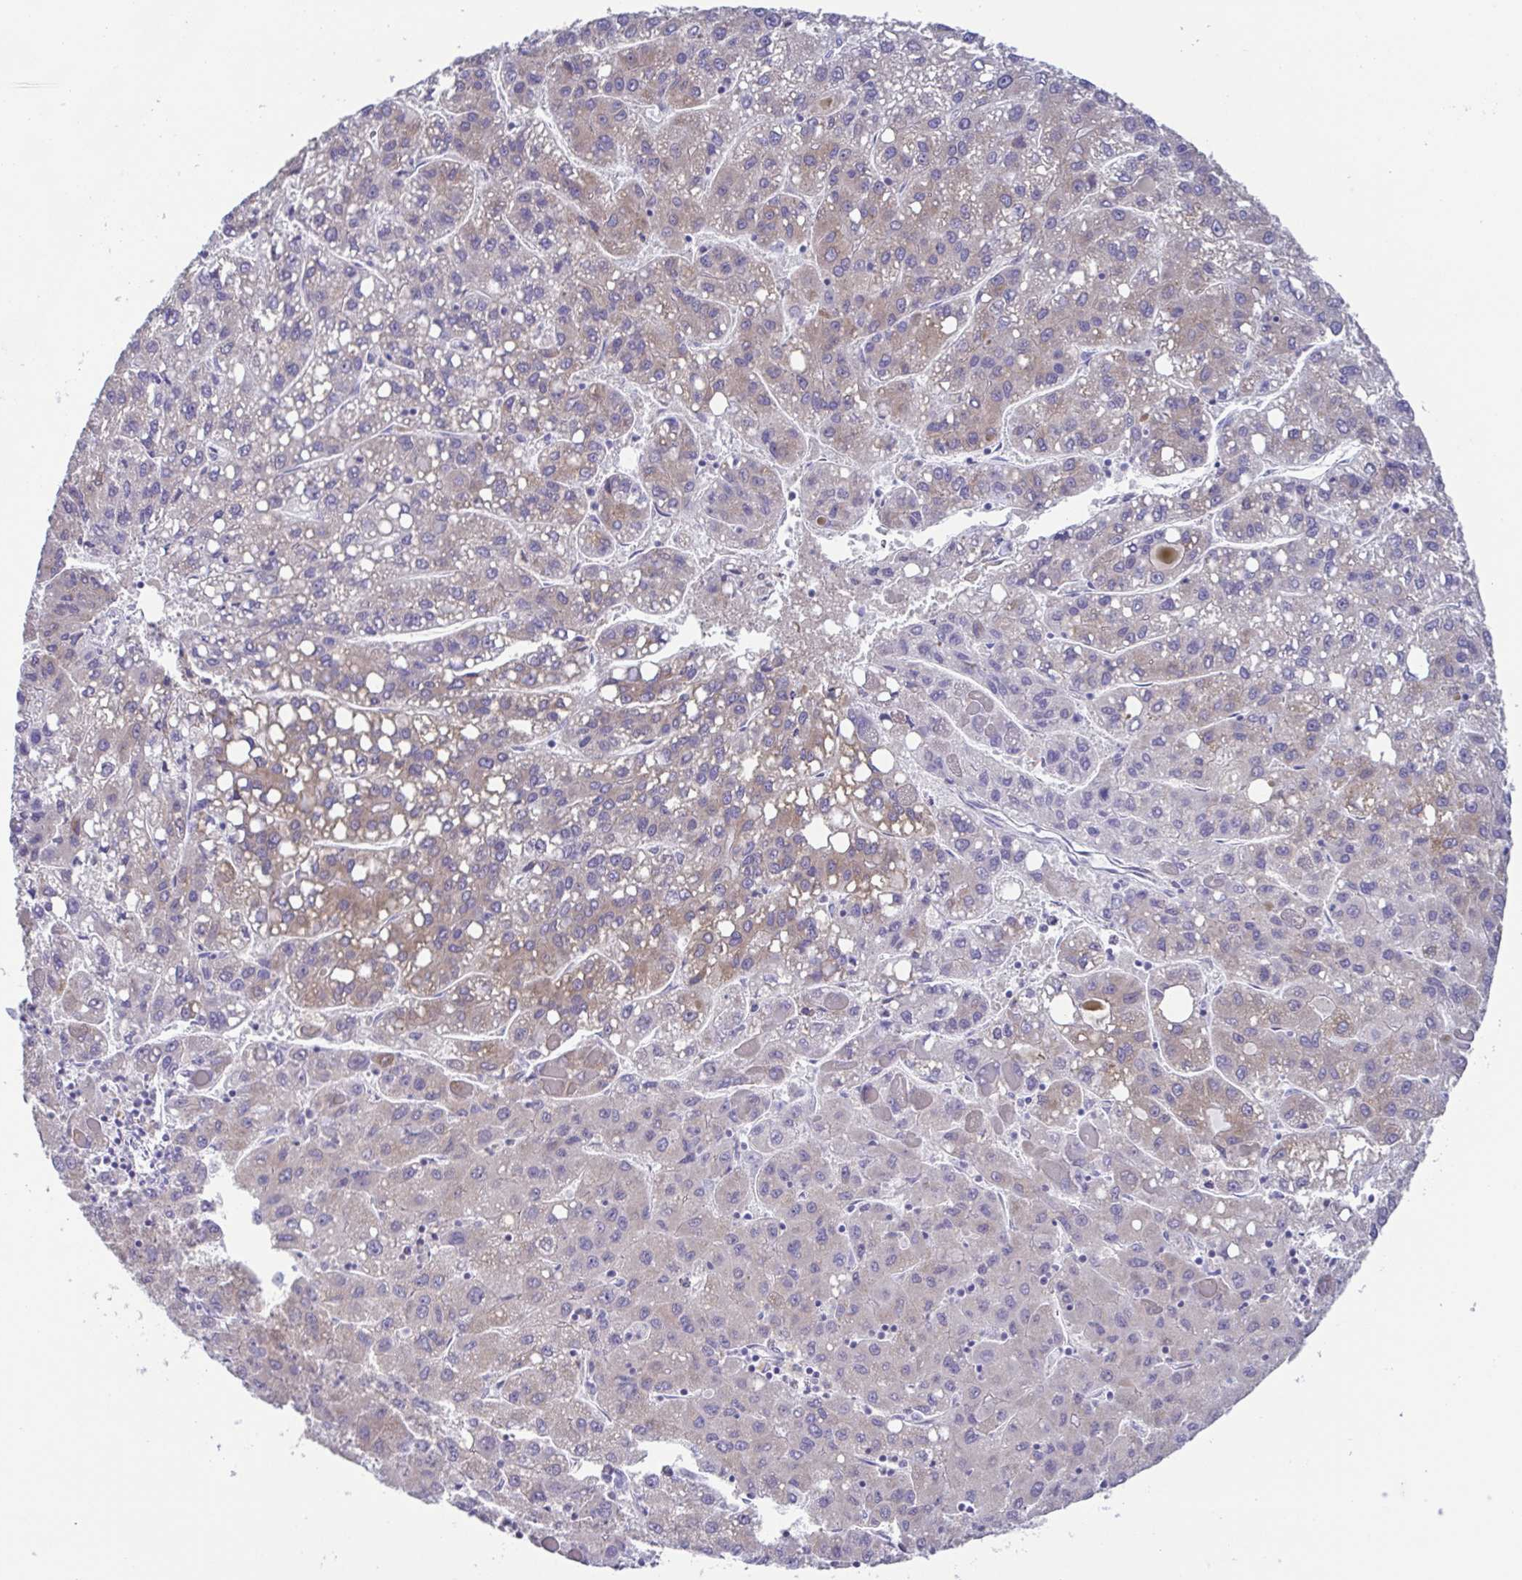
{"staining": {"intensity": "weak", "quantity": "<25%", "location": "cytoplasmic/membranous"}, "tissue": "liver cancer", "cell_type": "Tumor cells", "image_type": "cancer", "snomed": [{"axis": "morphology", "description": "Carcinoma, Hepatocellular, NOS"}, {"axis": "topography", "description": "Liver"}], "caption": "Human liver hepatocellular carcinoma stained for a protein using IHC reveals no staining in tumor cells.", "gene": "RDH11", "patient": {"sex": "female", "age": 82}}